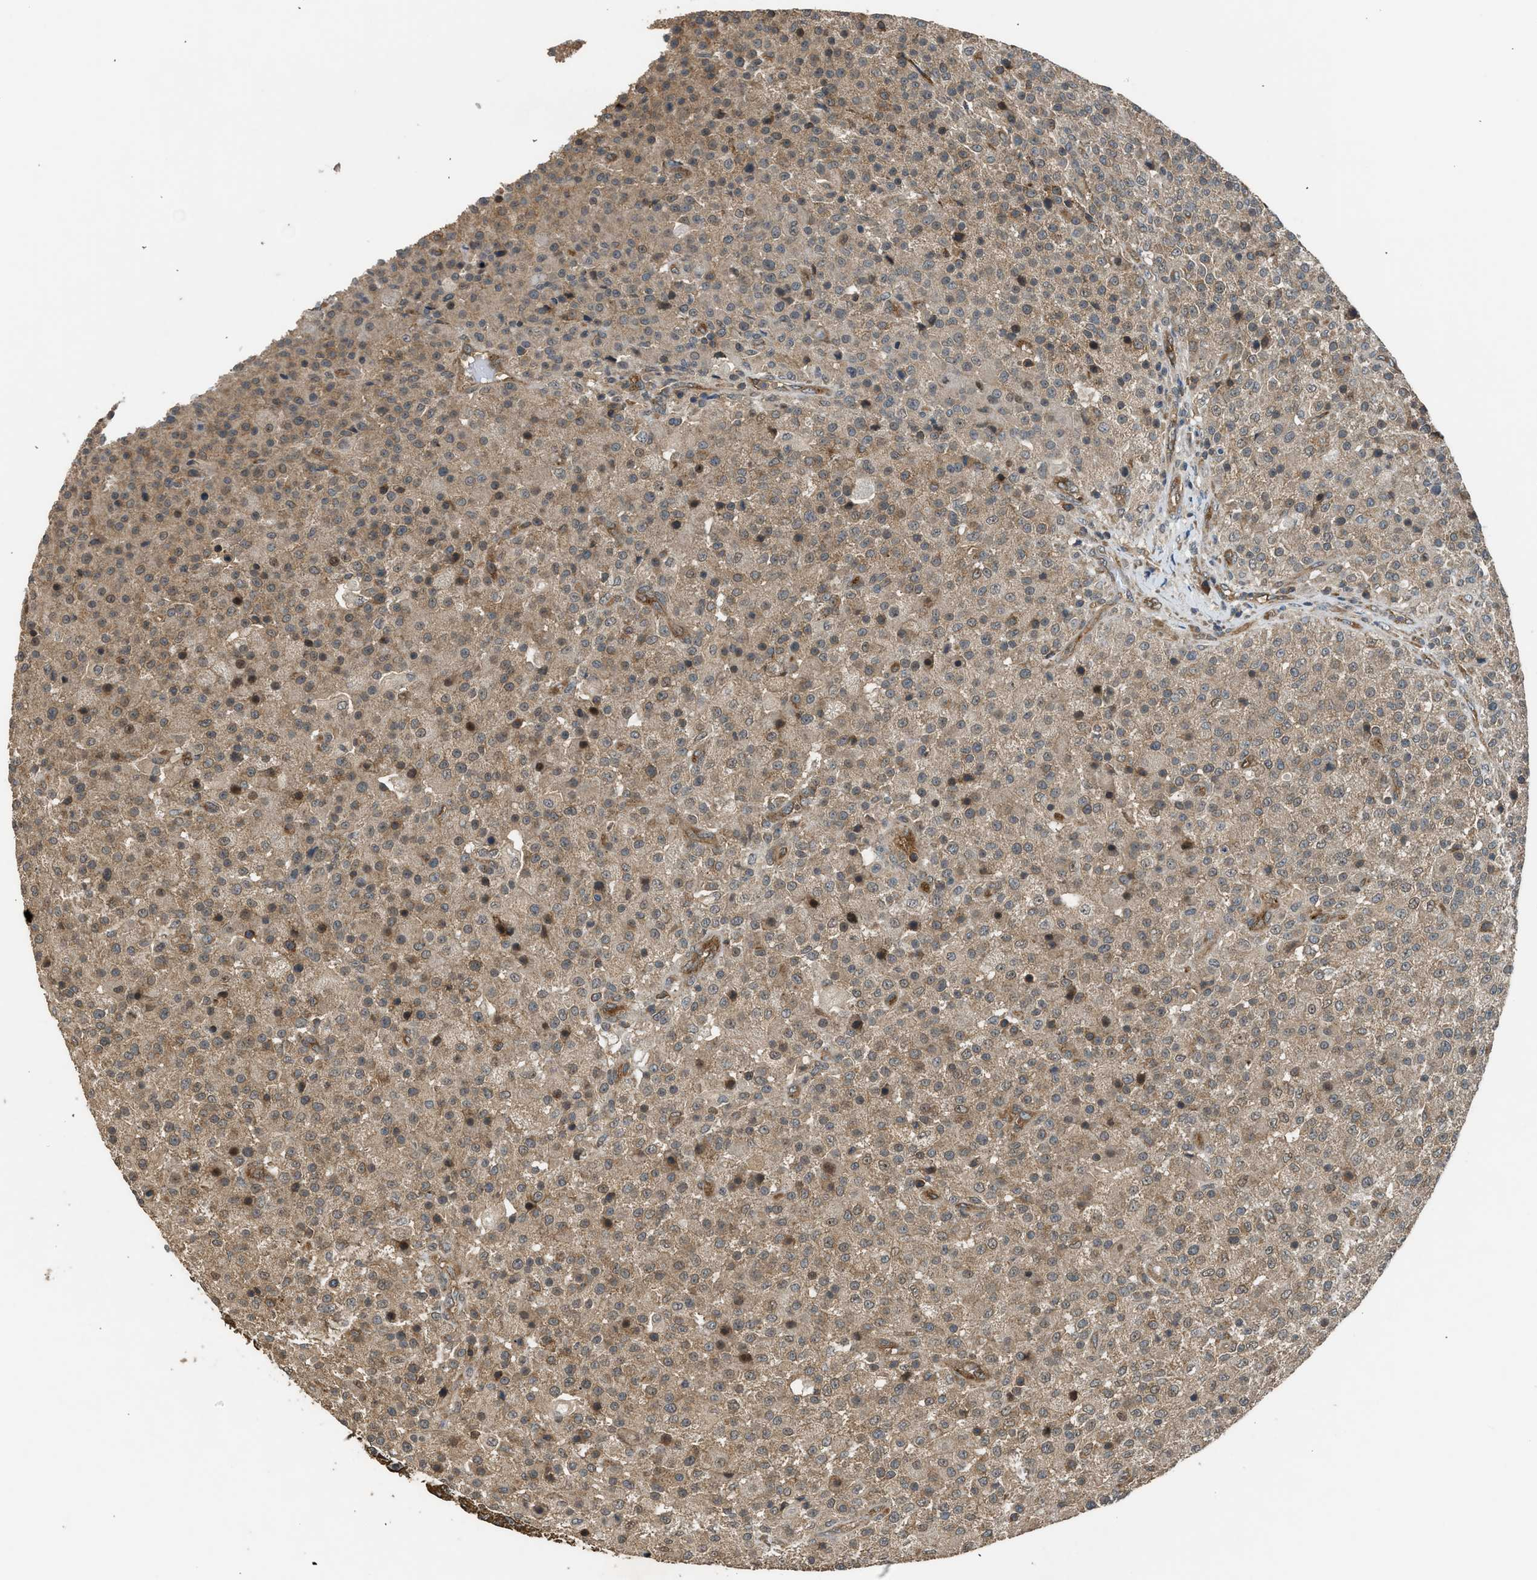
{"staining": {"intensity": "weak", "quantity": ">75%", "location": "cytoplasmic/membranous"}, "tissue": "testis cancer", "cell_type": "Tumor cells", "image_type": "cancer", "snomed": [{"axis": "morphology", "description": "Seminoma, NOS"}, {"axis": "topography", "description": "Testis"}], "caption": "Testis seminoma tissue exhibits weak cytoplasmic/membranous staining in about >75% of tumor cells, visualized by immunohistochemistry. (DAB = brown stain, brightfield microscopy at high magnification).", "gene": "HIP1R", "patient": {"sex": "male", "age": 59}}